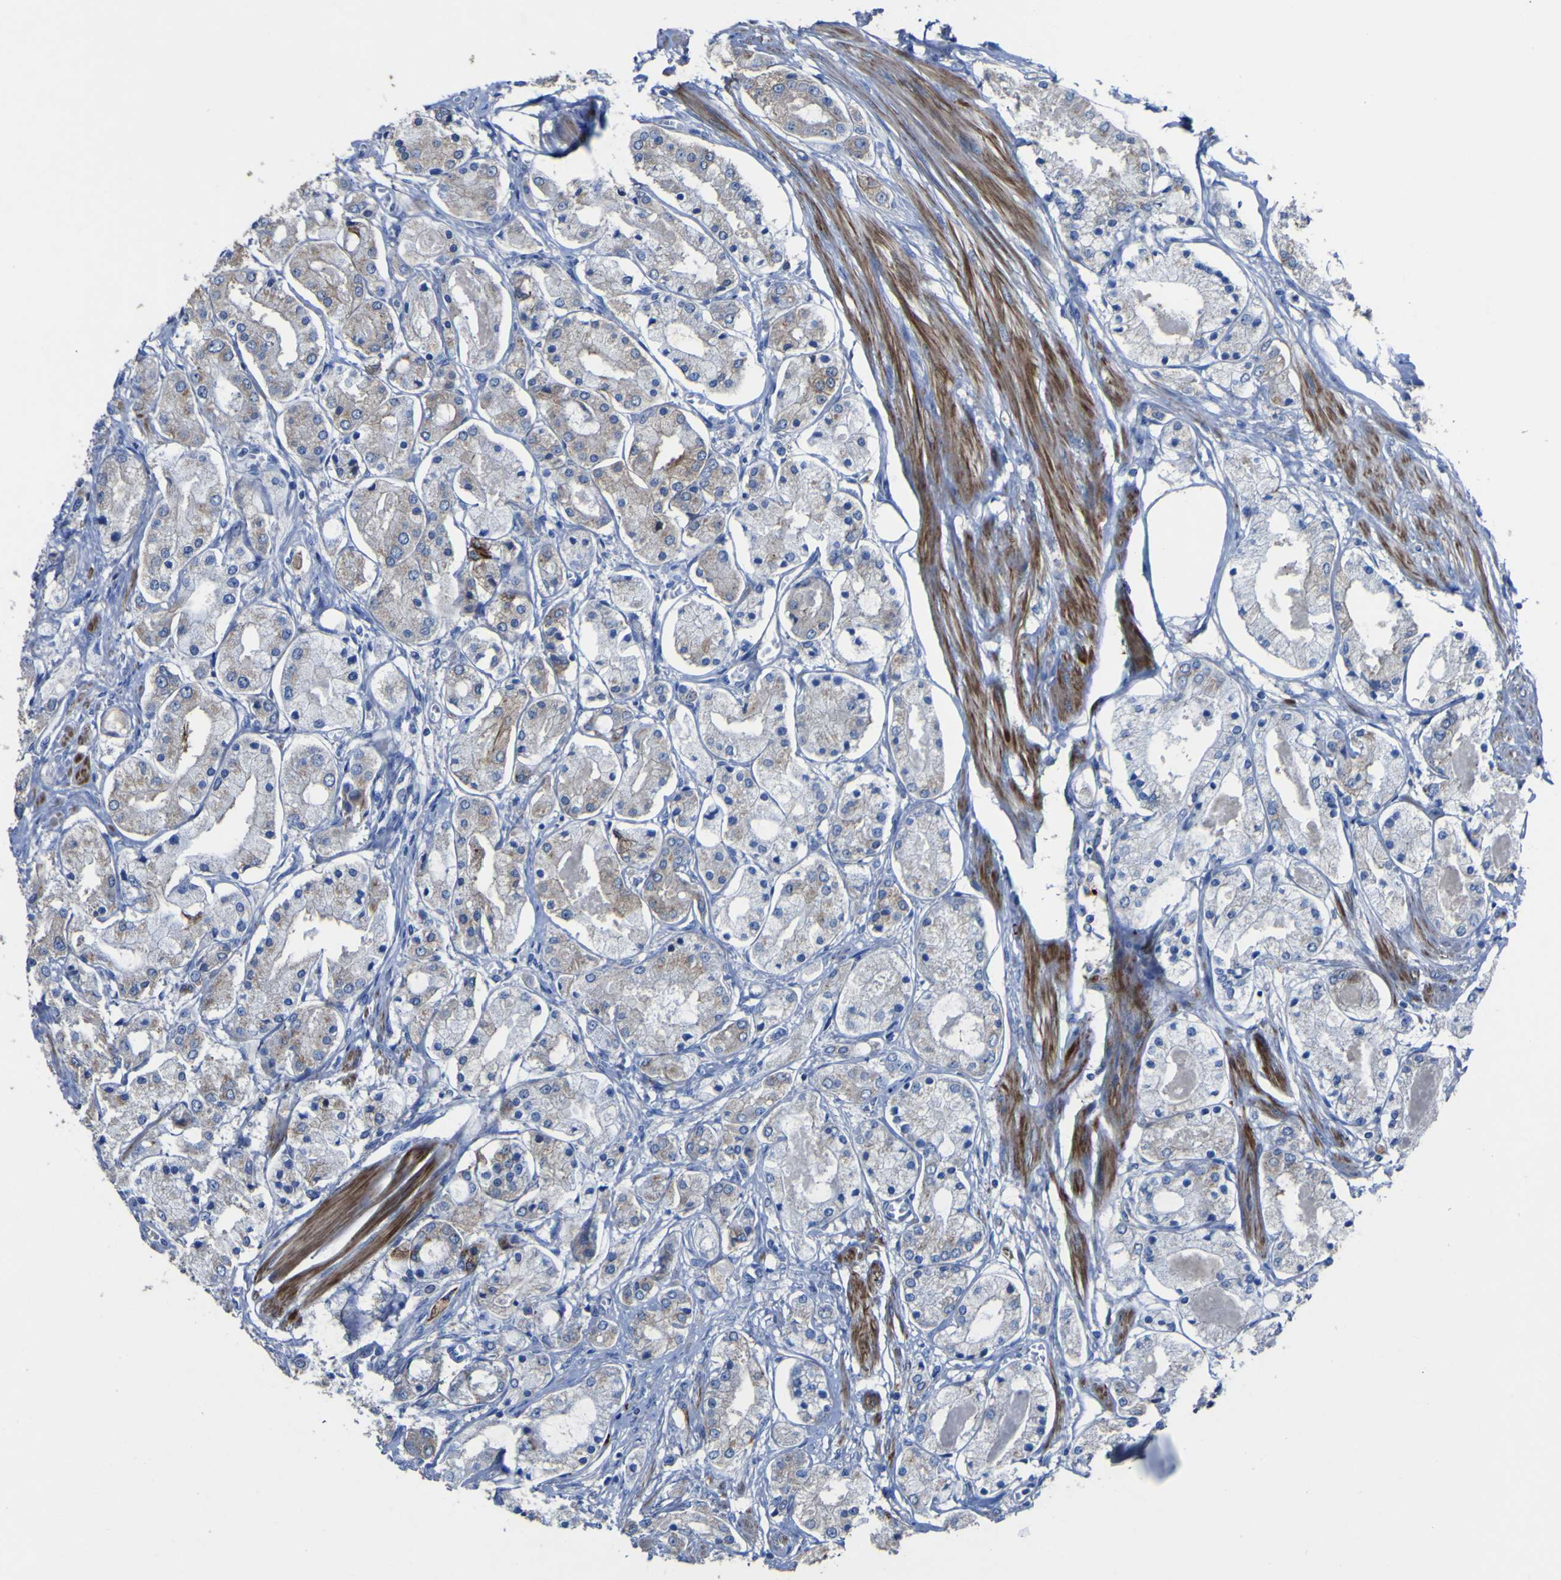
{"staining": {"intensity": "weak", "quantity": "<25%", "location": "cytoplasmic/membranous"}, "tissue": "prostate cancer", "cell_type": "Tumor cells", "image_type": "cancer", "snomed": [{"axis": "morphology", "description": "Adenocarcinoma, High grade"}, {"axis": "topography", "description": "Prostate"}], "caption": "This image is of prostate cancer (high-grade adenocarcinoma) stained with IHC to label a protein in brown with the nuclei are counter-stained blue. There is no expression in tumor cells.", "gene": "AGO4", "patient": {"sex": "male", "age": 66}}